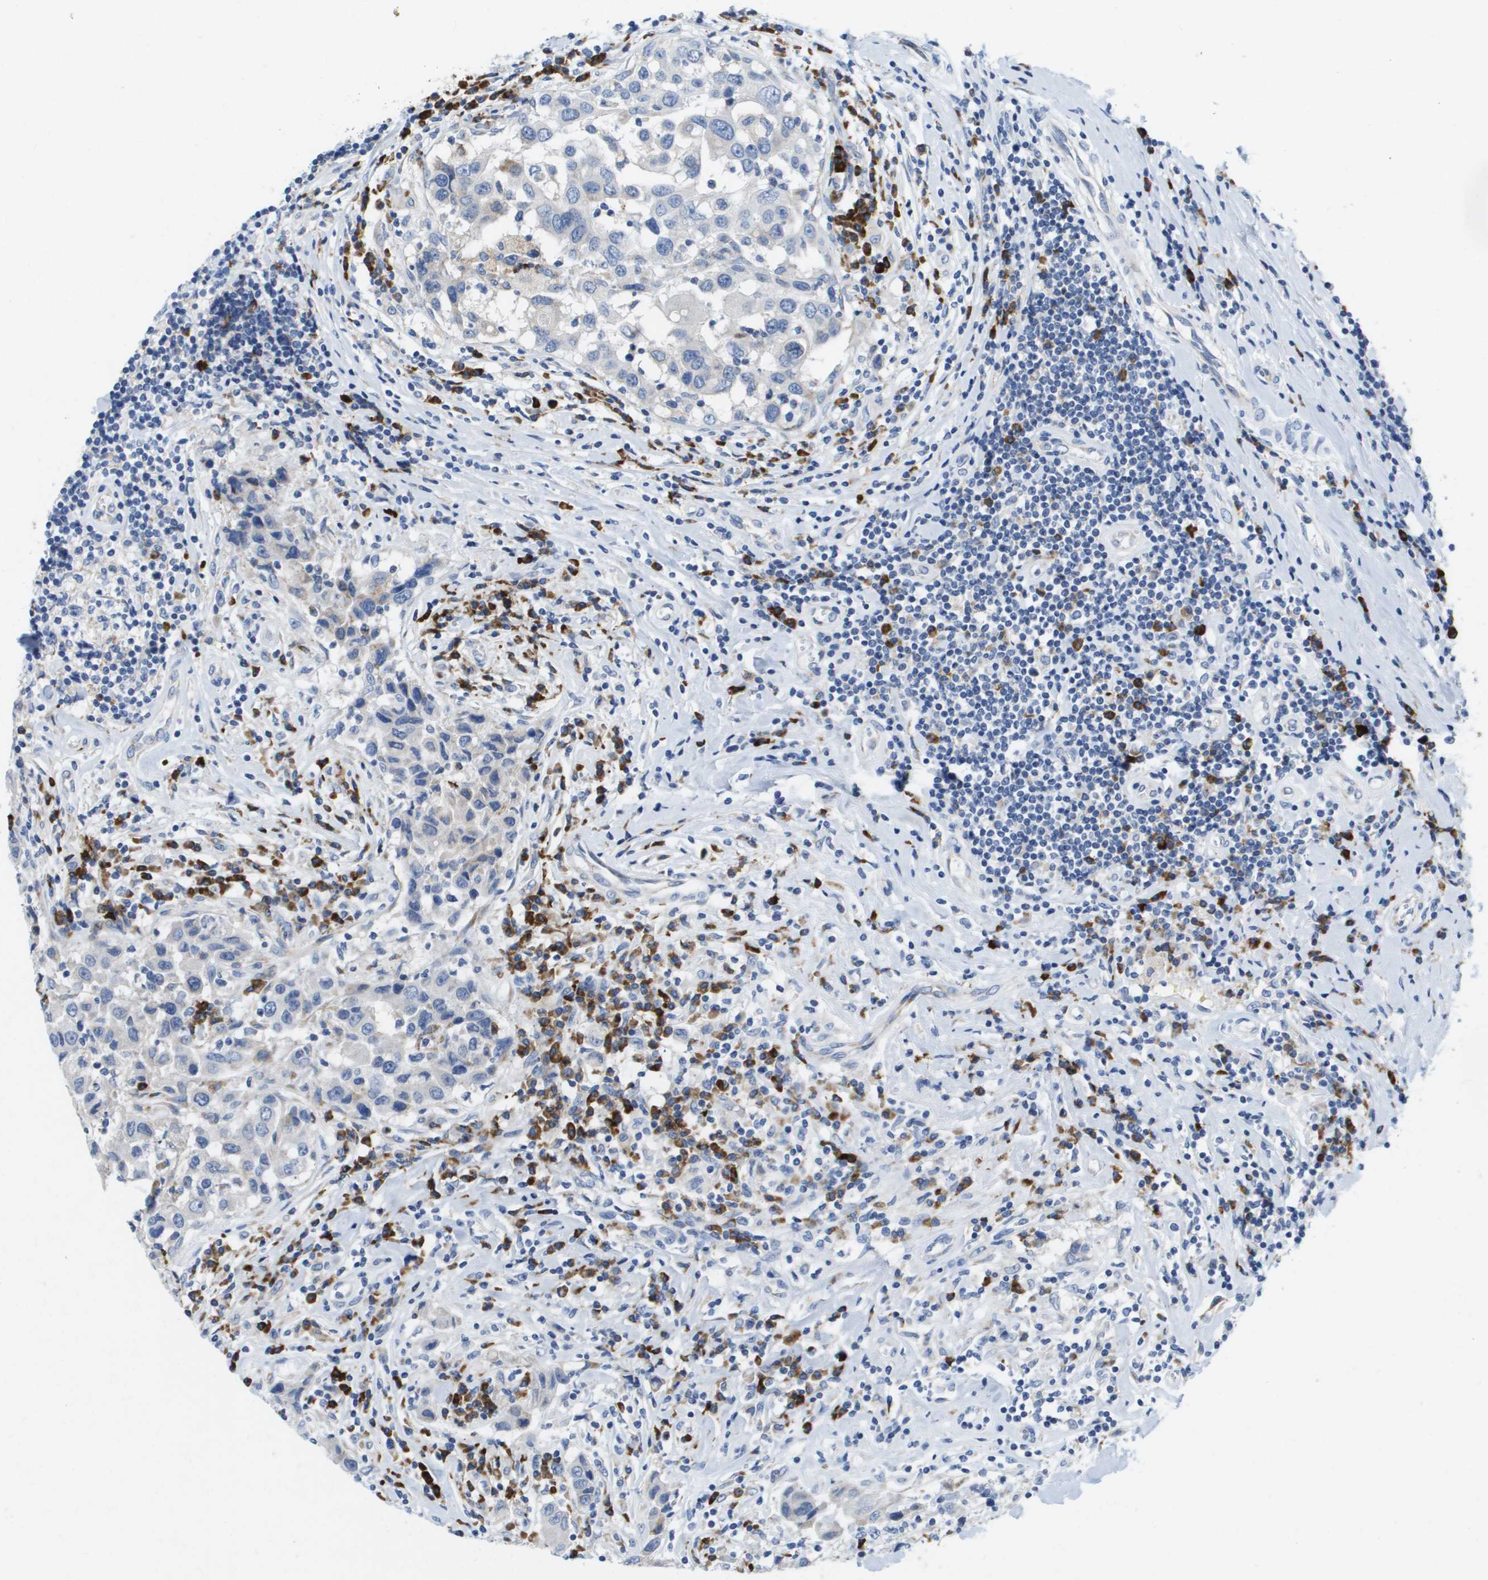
{"staining": {"intensity": "negative", "quantity": "none", "location": "none"}, "tissue": "breast cancer", "cell_type": "Tumor cells", "image_type": "cancer", "snomed": [{"axis": "morphology", "description": "Duct carcinoma"}, {"axis": "topography", "description": "Breast"}], "caption": "Tumor cells are negative for protein expression in human breast cancer (intraductal carcinoma).", "gene": "CD3G", "patient": {"sex": "female", "age": 27}}